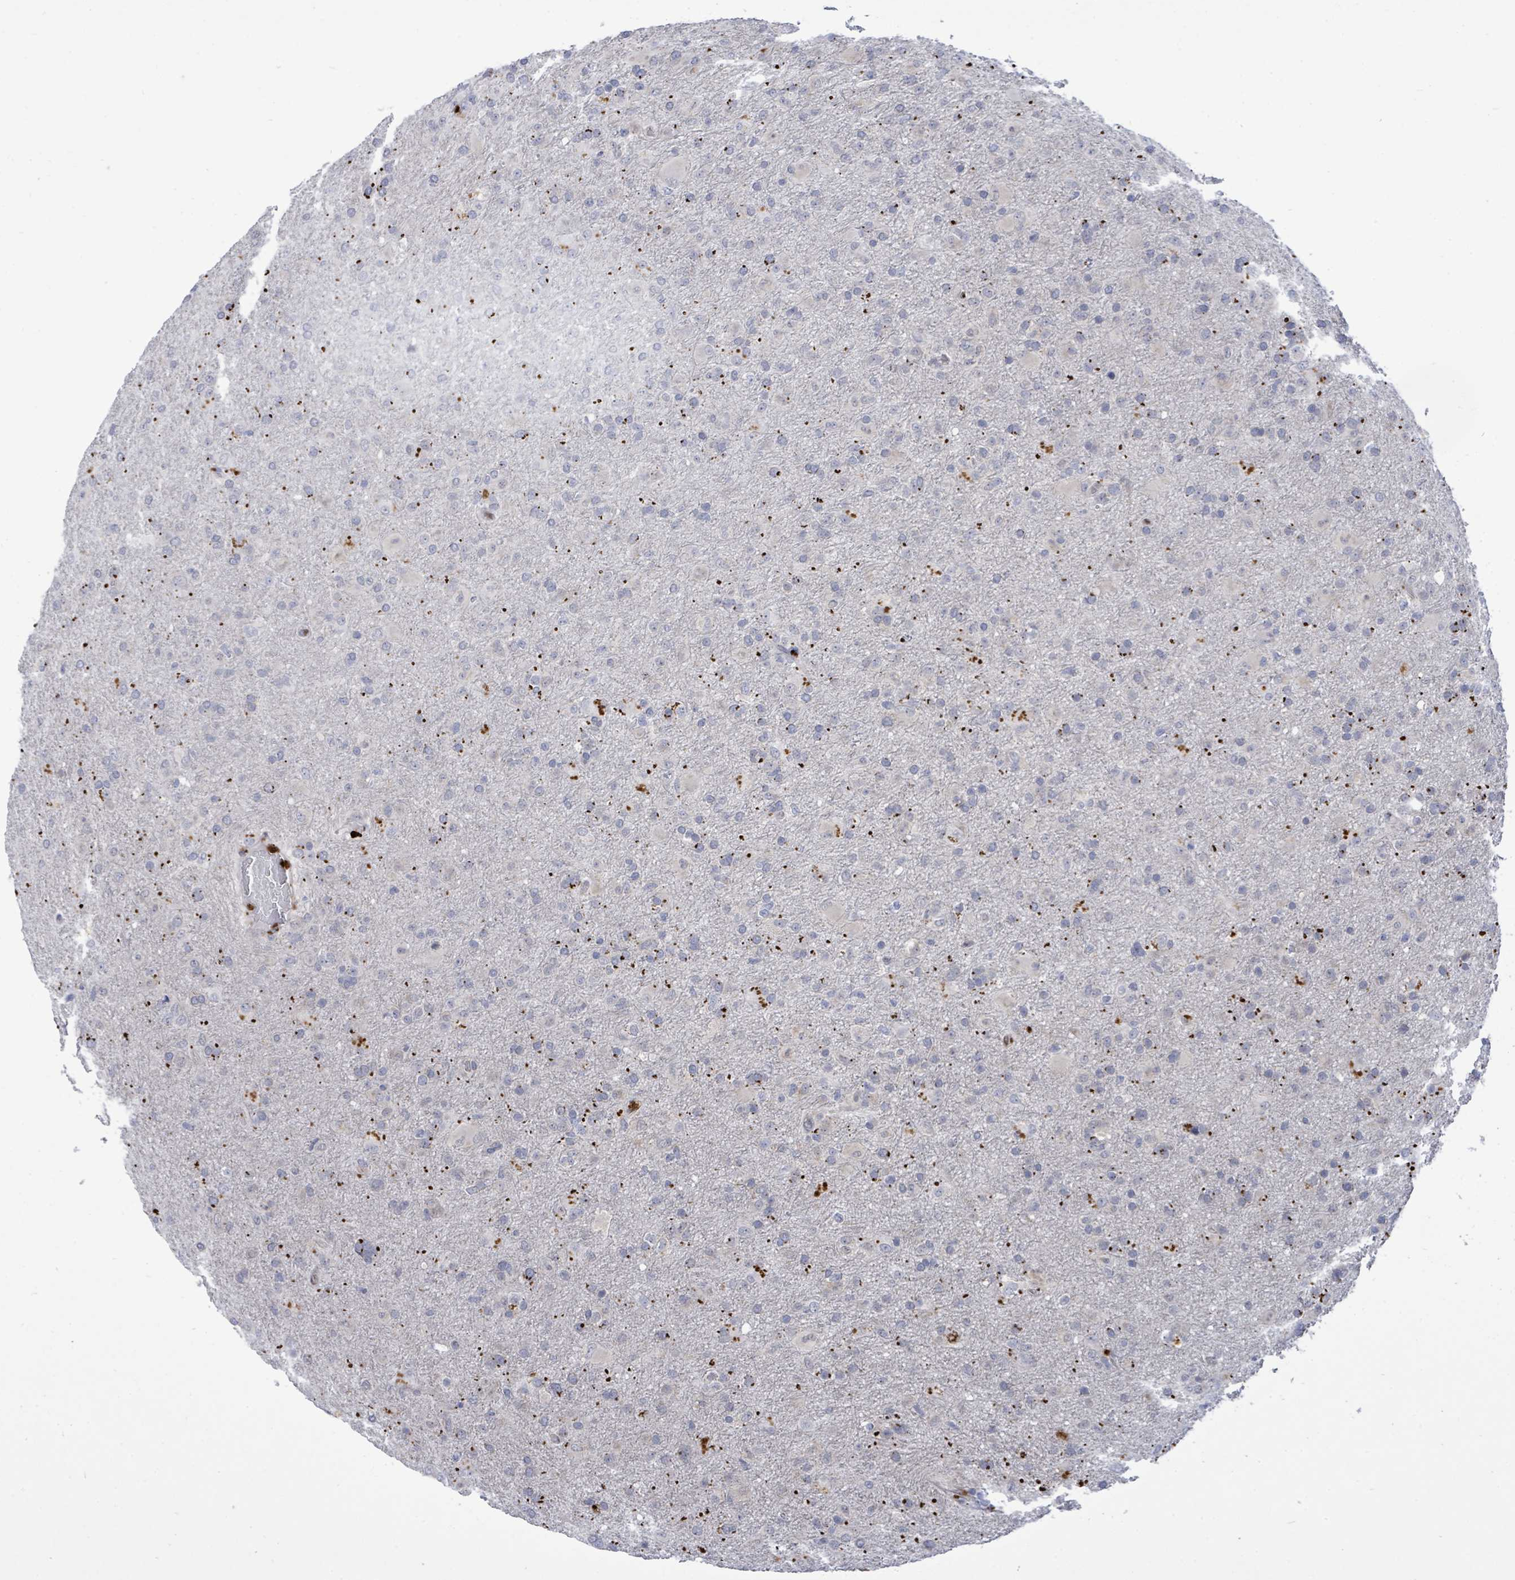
{"staining": {"intensity": "negative", "quantity": "none", "location": "none"}, "tissue": "glioma", "cell_type": "Tumor cells", "image_type": "cancer", "snomed": [{"axis": "morphology", "description": "Glioma, malignant, Low grade"}, {"axis": "topography", "description": "Brain"}], "caption": "The IHC image has no significant positivity in tumor cells of malignant glioma (low-grade) tissue. (DAB immunohistochemistry with hematoxylin counter stain).", "gene": "CT45A5", "patient": {"sex": "male", "age": 65}}